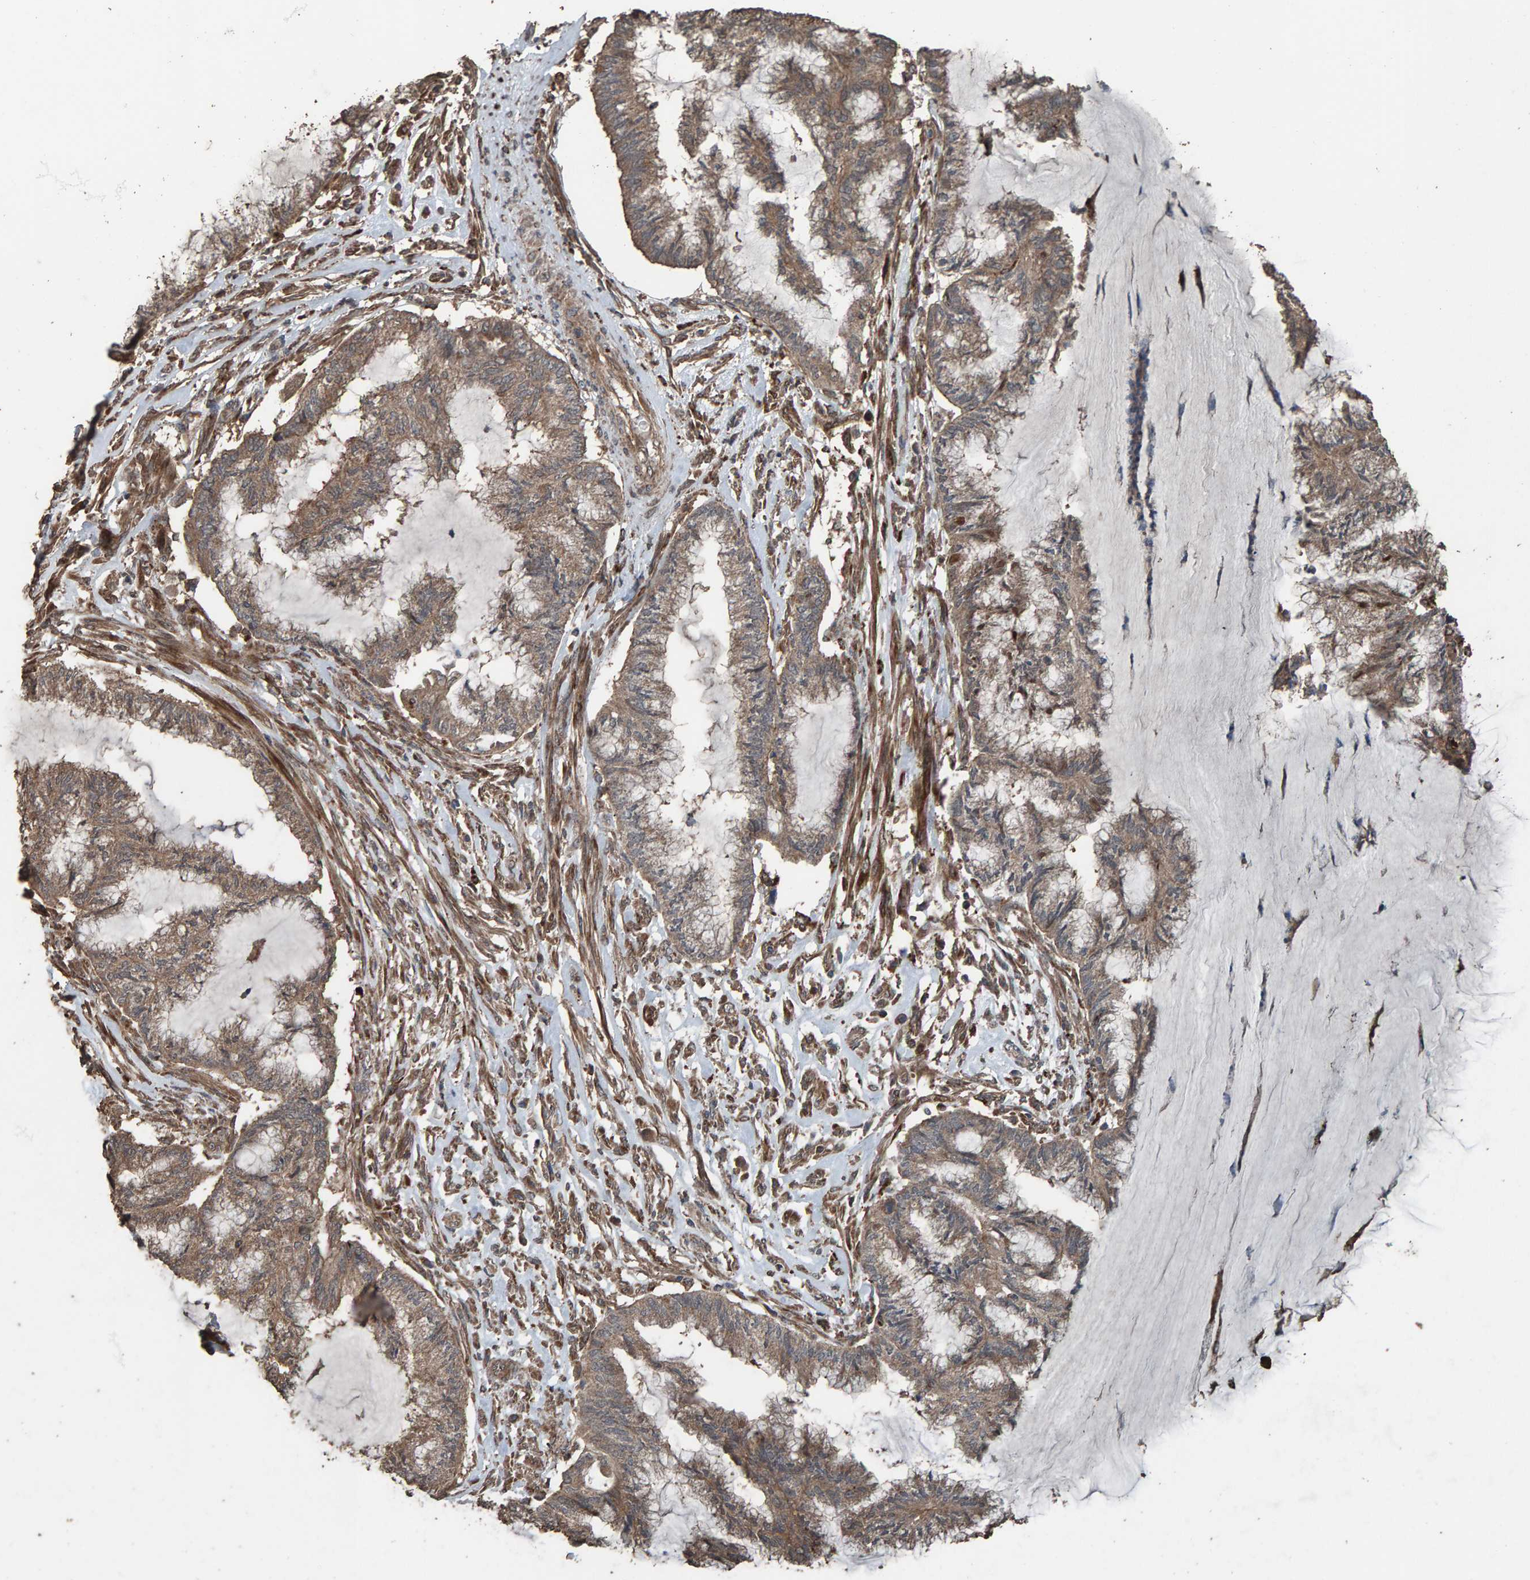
{"staining": {"intensity": "moderate", "quantity": ">75%", "location": "cytoplasmic/membranous"}, "tissue": "endometrial cancer", "cell_type": "Tumor cells", "image_type": "cancer", "snomed": [{"axis": "morphology", "description": "Adenocarcinoma, NOS"}, {"axis": "topography", "description": "Endometrium"}], "caption": "Immunohistochemical staining of human endometrial cancer (adenocarcinoma) displays moderate cytoplasmic/membranous protein staining in approximately >75% of tumor cells.", "gene": "DUS1L", "patient": {"sex": "female", "age": 86}}